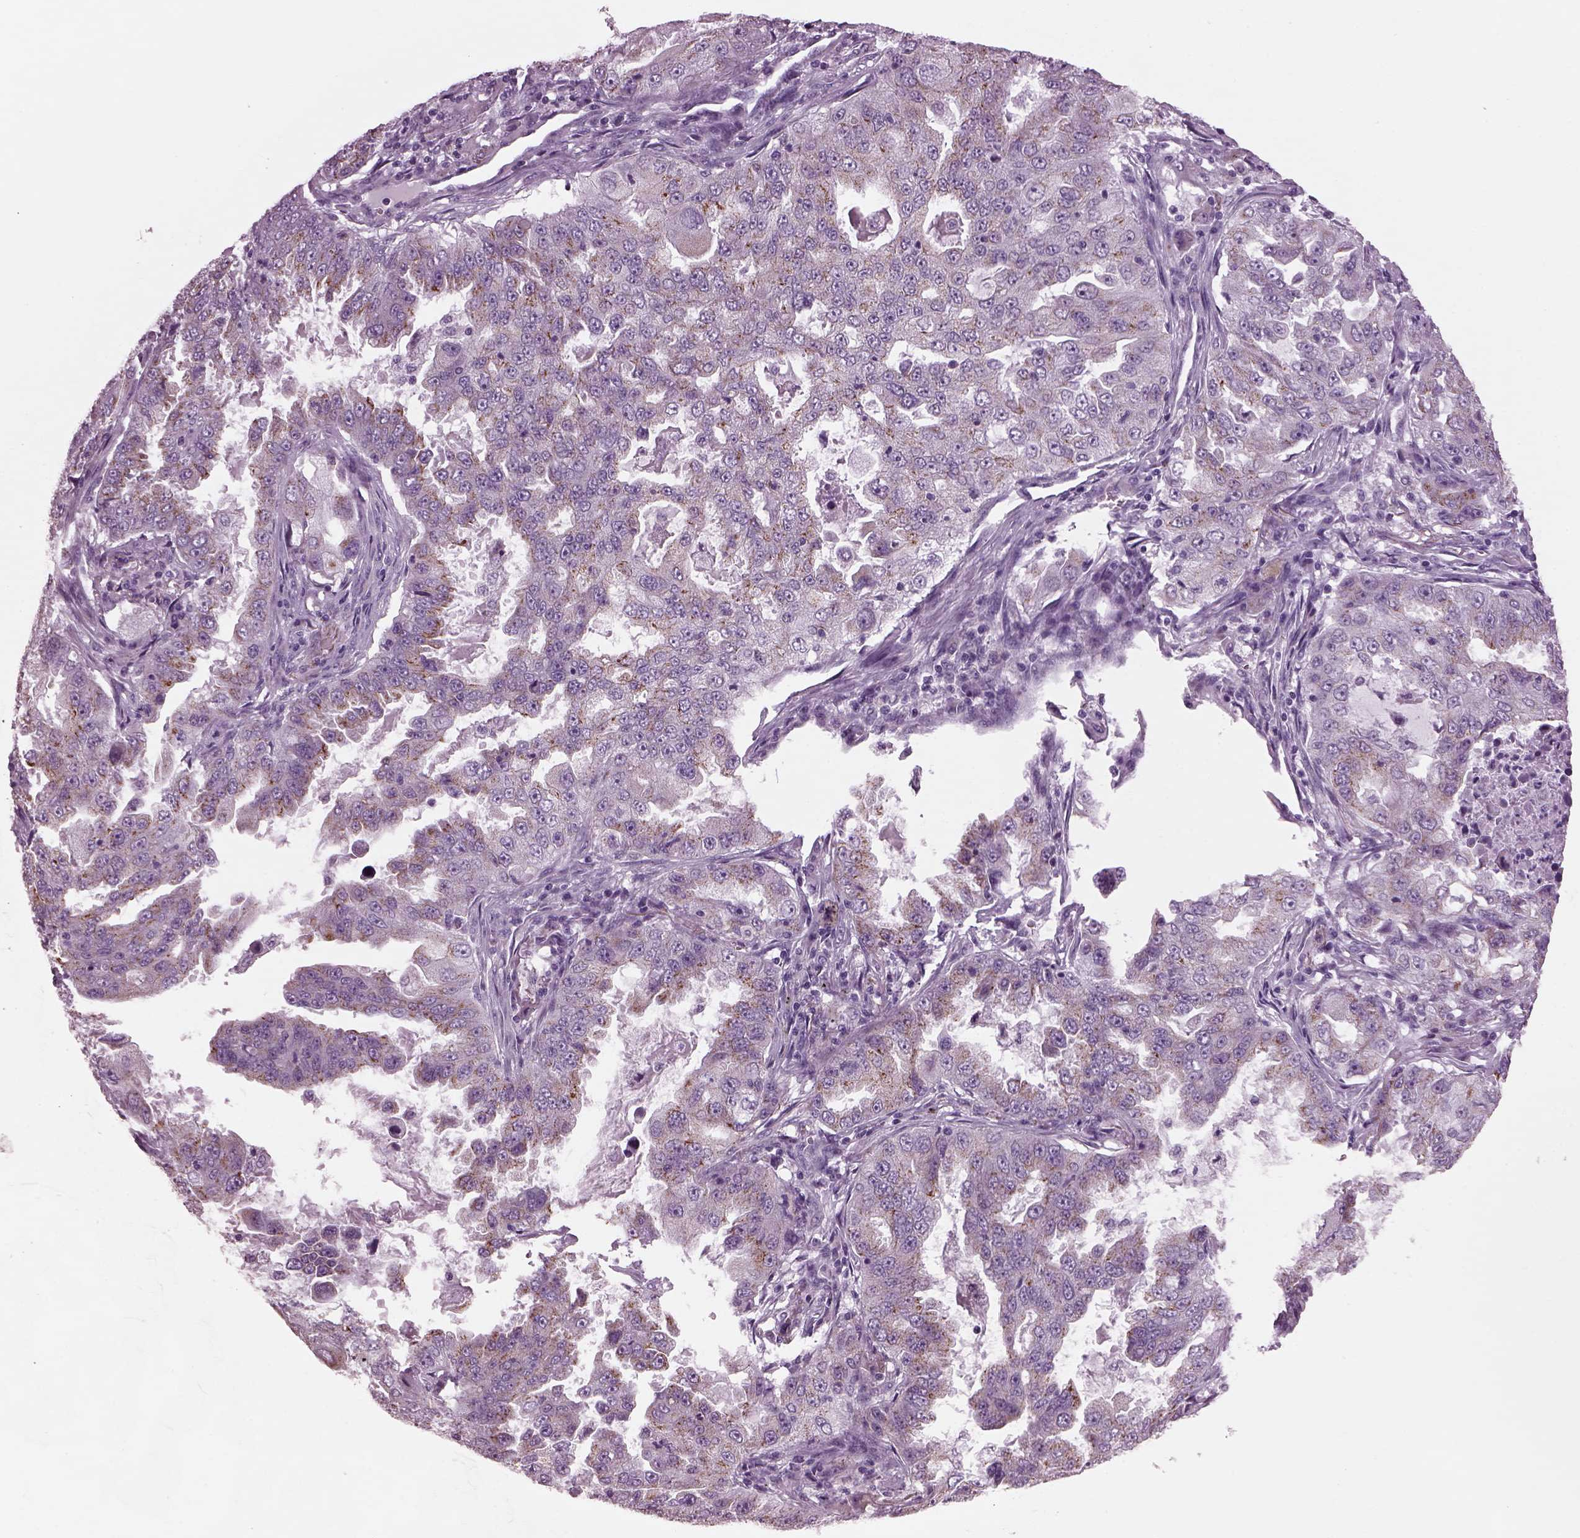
{"staining": {"intensity": "moderate", "quantity": "25%-75%", "location": "cytoplasmic/membranous"}, "tissue": "lung cancer", "cell_type": "Tumor cells", "image_type": "cancer", "snomed": [{"axis": "morphology", "description": "Adenocarcinoma, NOS"}, {"axis": "topography", "description": "Lung"}], "caption": "About 25%-75% of tumor cells in lung adenocarcinoma exhibit moderate cytoplasmic/membranous protein expression as visualized by brown immunohistochemical staining.", "gene": "PRR9", "patient": {"sex": "female", "age": 61}}